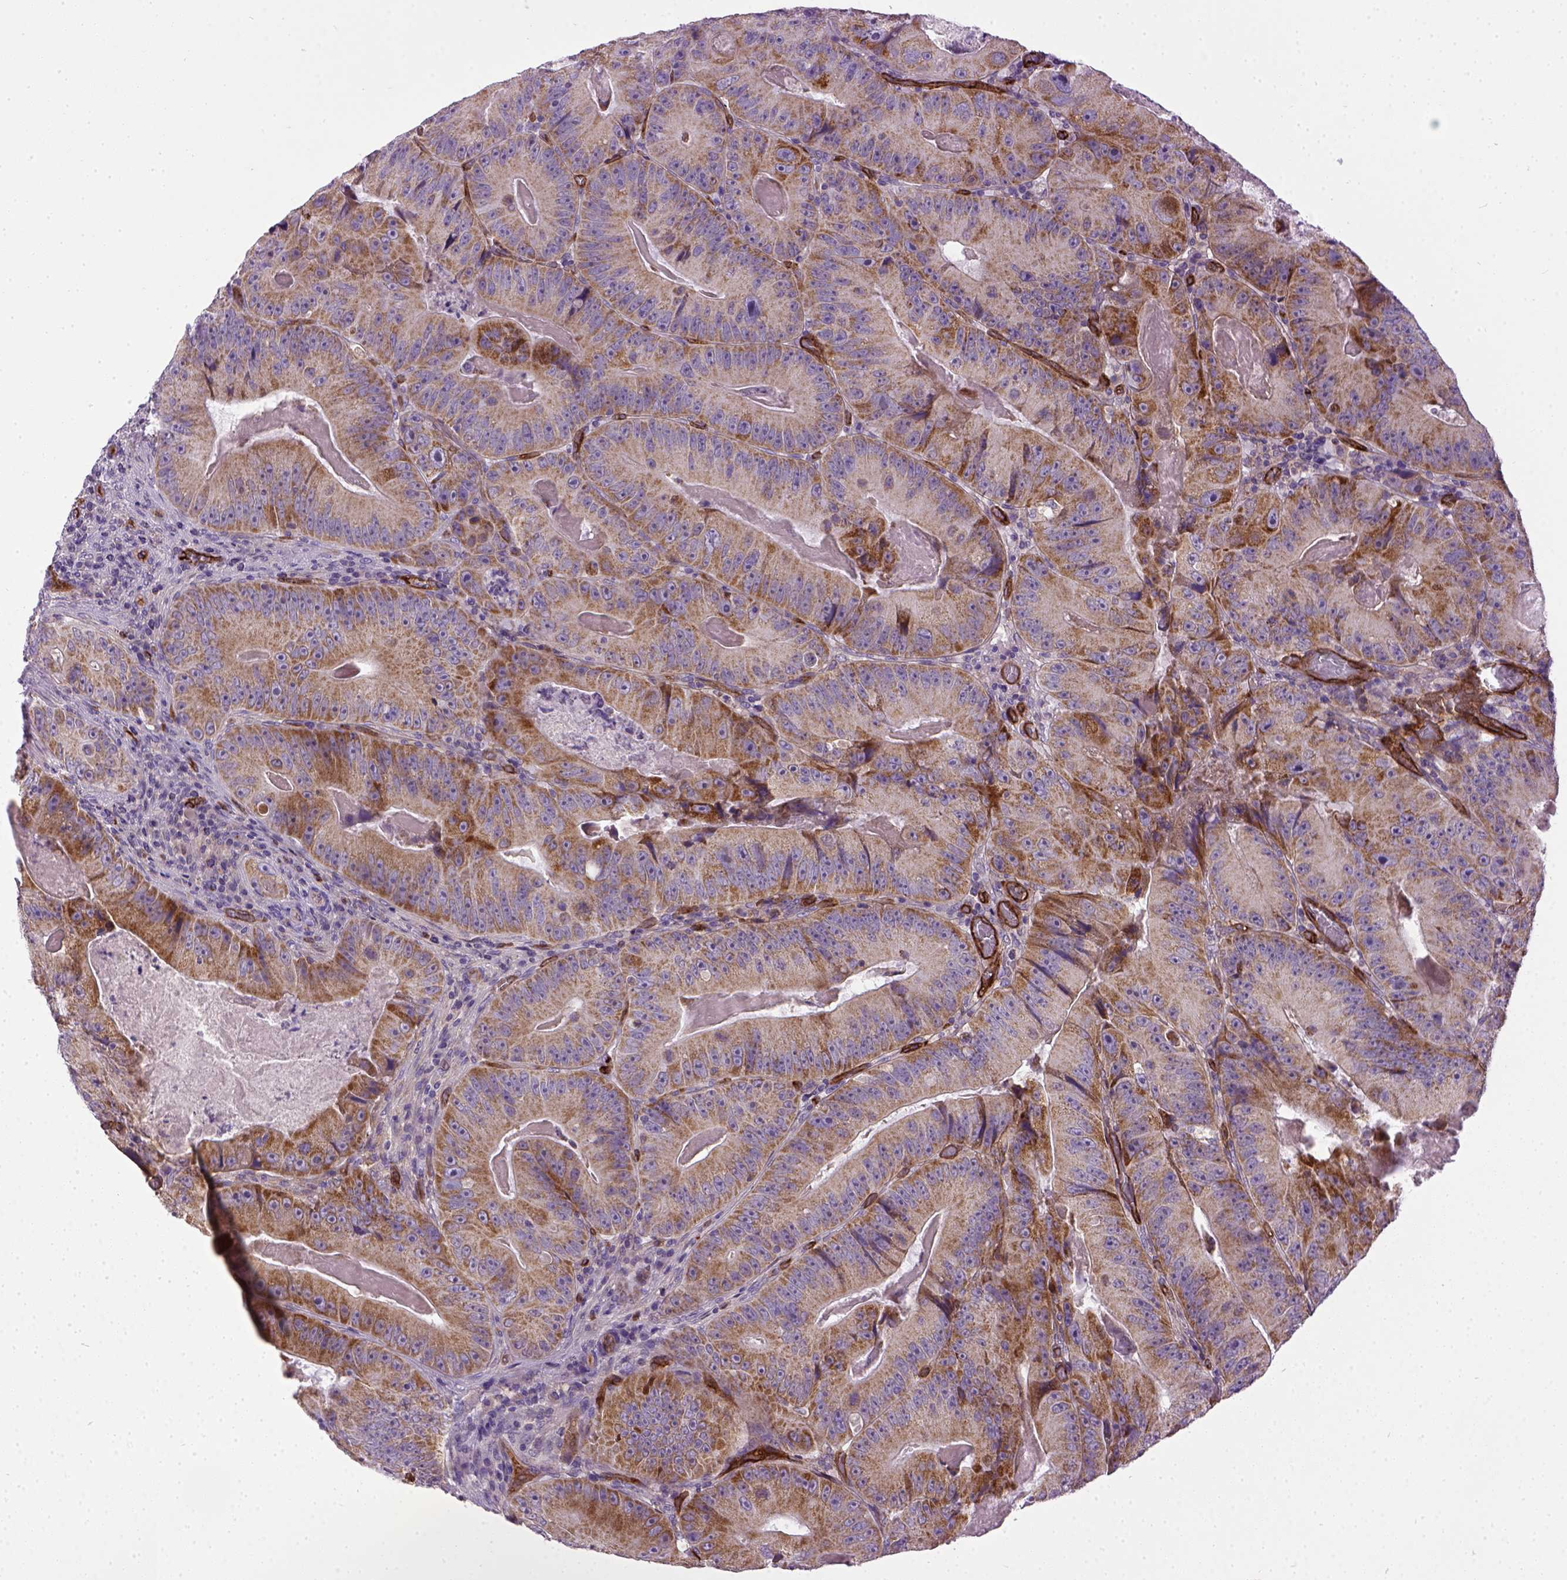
{"staining": {"intensity": "moderate", "quantity": ">75%", "location": "cytoplasmic/membranous"}, "tissue": "colorectal cancer", "cell_type": "Tumor cells", "image_type": "cancer", "snomed": [{"axis": "morphology", "description": "Adenocarcinoma, NOS"}, {"axis": "topography", "description": "Colon"}], "caption": "This photomicrograph exhibits immunohistochemistry (IHC) staining of human colorectal cancer (adenocarcinoma), with medium moderate cytoplasmic/membranous staining in about >75% of tumor cells.", "gene": "ENG", "patient": {"sex": "female", "age": 86}}